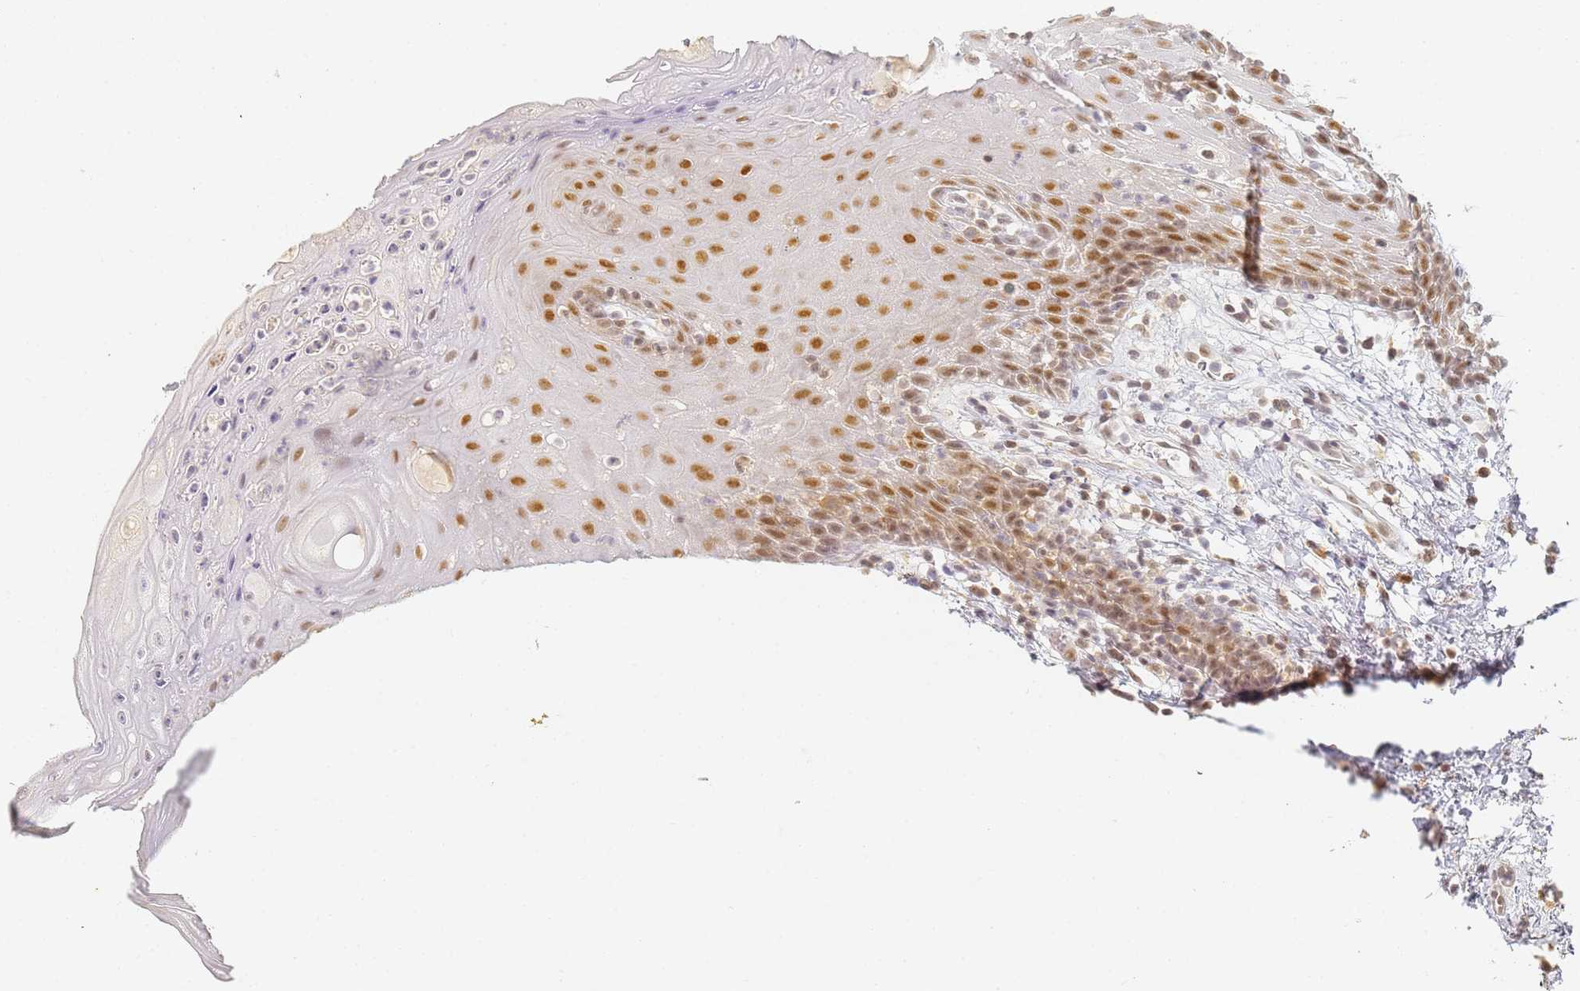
{"staining": {"intensity": "strong", "quantity": "25%-75%", "location": "nuclear"}, "tissue": "oral mucosa", "cell_type": "Squamous epithelial cells", "image_type": "normal", "snomed": [{"axis": "morphology", "description": "Normal tissue, NOS"}, {"axis": "topography", "description": "Oral tissue"}, {"axis": "topography", "description": "Tounge, NOS"}], "caption": "Approximately 25%-75% of squamous epithelial cells in unremarkable oral mucosa demonstrate strong nuclear protein expression as visualized by brown immunohistochemical staining.", "gene": "HMCES", "patient": {"sex": "female", "age": 59}}